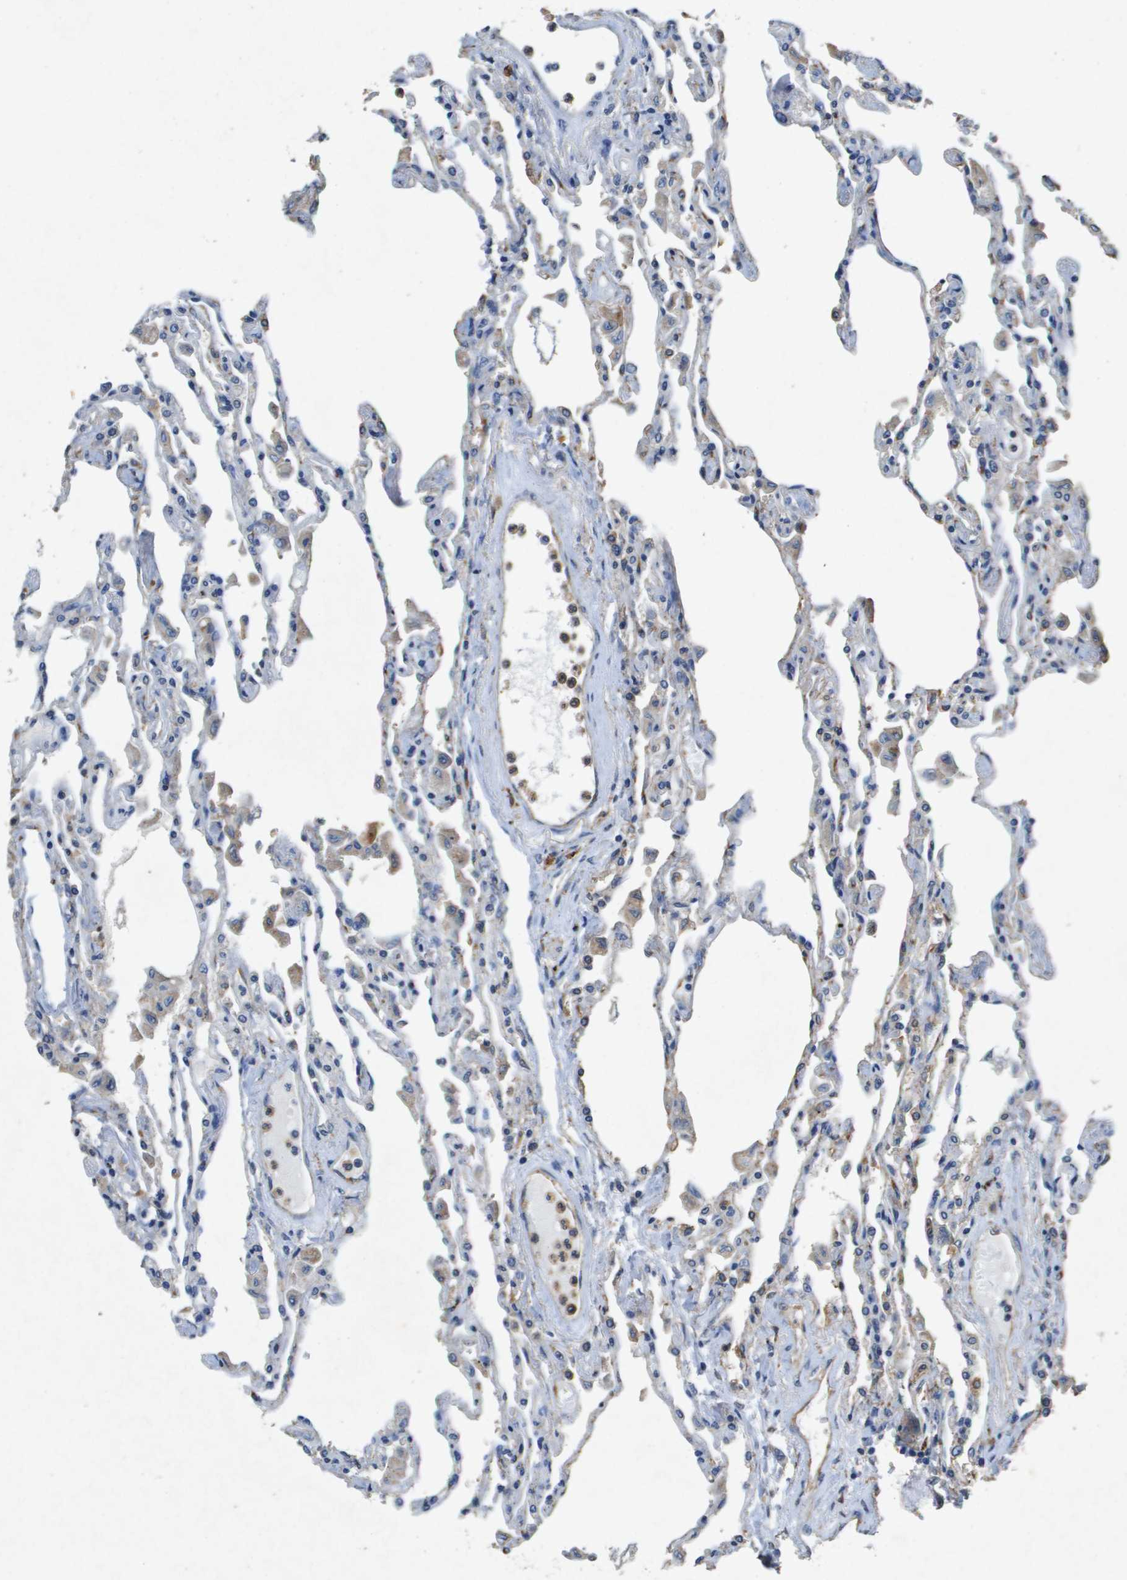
{"staining": {"intensity": "weak", "quantity": "<25%", "location": "cytoplasmic/membranous"}, "tissue": "lung", "cell_type": "Alveolar cells", "image_type": "normal", "snomed": [{"axis": "morphology", "description": "Normal tissue, NOS"}, {"axis": "topography", "description": "Bronchus"}, {"axis": "topography", "description": "Lung"}], "caption": "Human lung stained for a protein using immunohistochemistry (IHC) demonstrates no positivity in alveolar cells.", "gene": "PTPRT", "patient": {"sex": "female", "age": 49}}